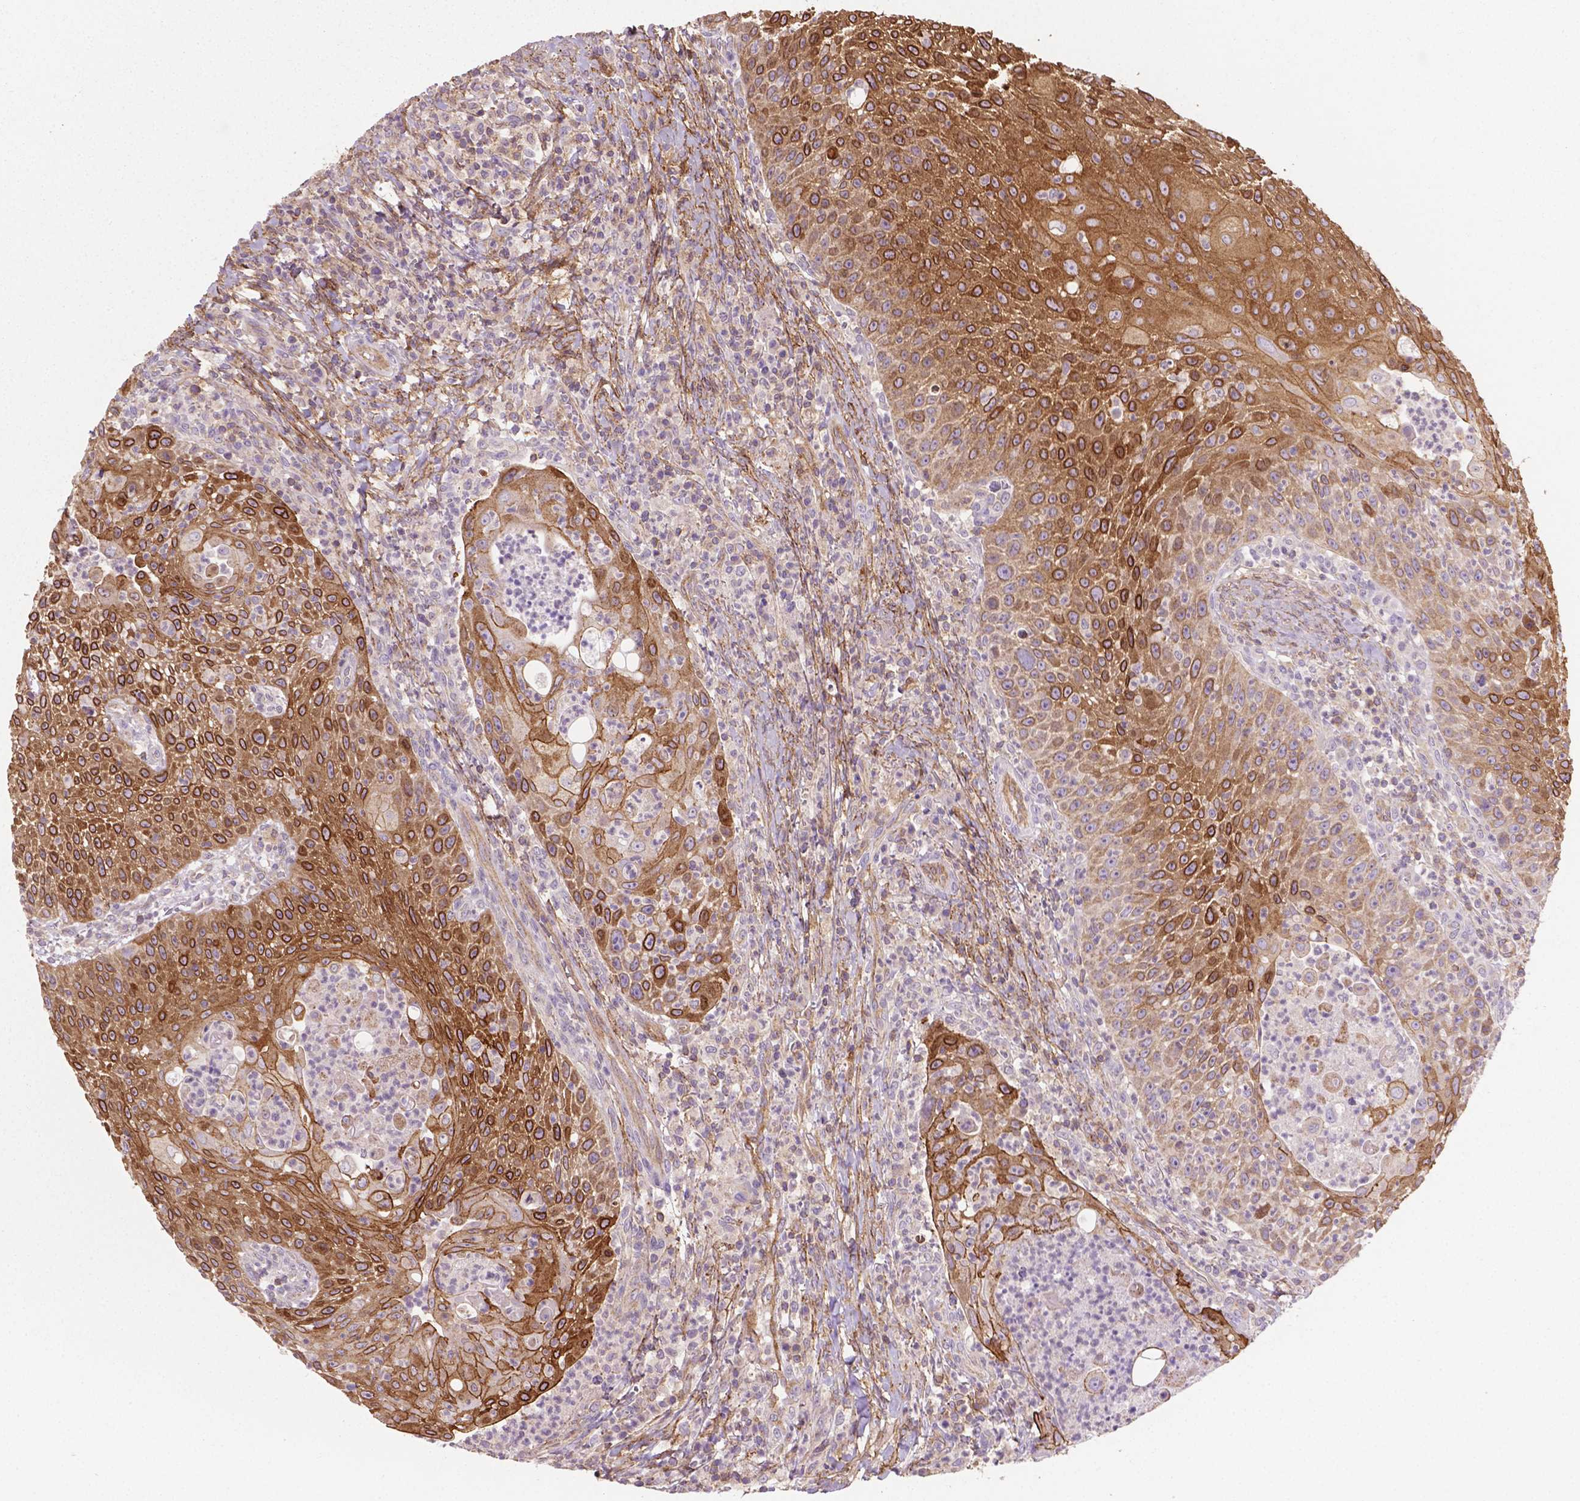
{"staining": {"intensity": "strong", "quantity": ">75%", "location": "cytoplasmic/membranous"}, "tissue": "head and neck cancer", "cell_type": "Tumor cells", "image_type": "cancer", "snomed": [{"axis": "morphology", "description": "Squamous cell carcinoma, NOS"}, {"axis": "topography", "description": "Head-Neck"}], "caption": "Protein expression analysis of human squamous cell carcinoma (head and neck) reveals strong cytoplasmic/membranous staining in approximately >75% of tumor cells.", "gene": "TCAF1", "patient": {"sex": "male", "age": 69}}